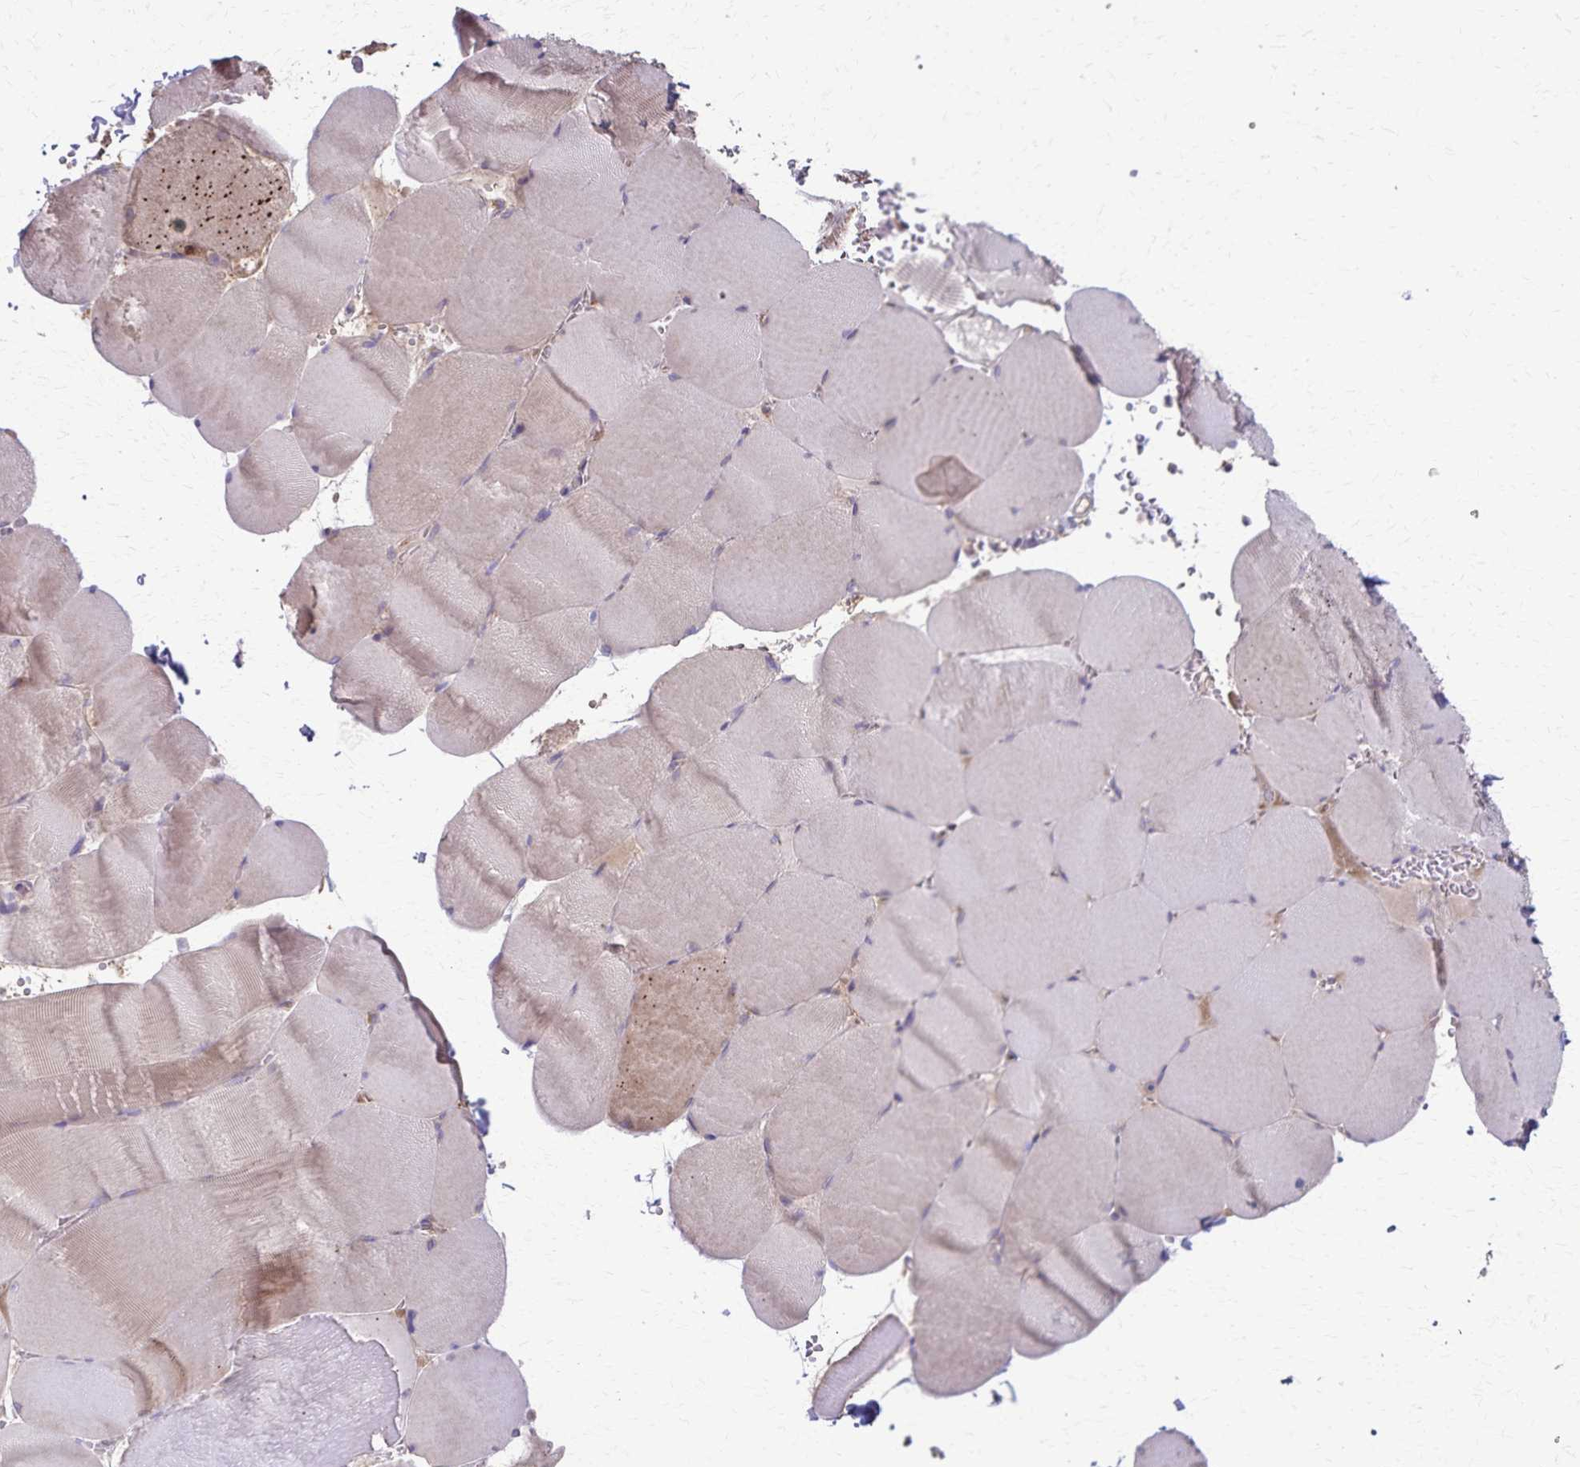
{"staining": {"intensity": "weak", "quantity": "<25%", "location": "cytoplasmic/membranous"}, "tissue": "skeletal muscle", "cell_type": "Myocytes", "image_type": "normal", "snomed": [{"axis": "morphology", "description": "Normal tissue, NOS"}, {"axis": "topography", "description": "Skeletal muscle"}, {"axis": "topography", "description": "Head-Neck"}], "caption": "DAB immunohistochemical staining of benign human skeletal muscle shows no significant expression in myocytes.", "gene": "RNF10", "patient": {"sex": "male", "age": 66}}